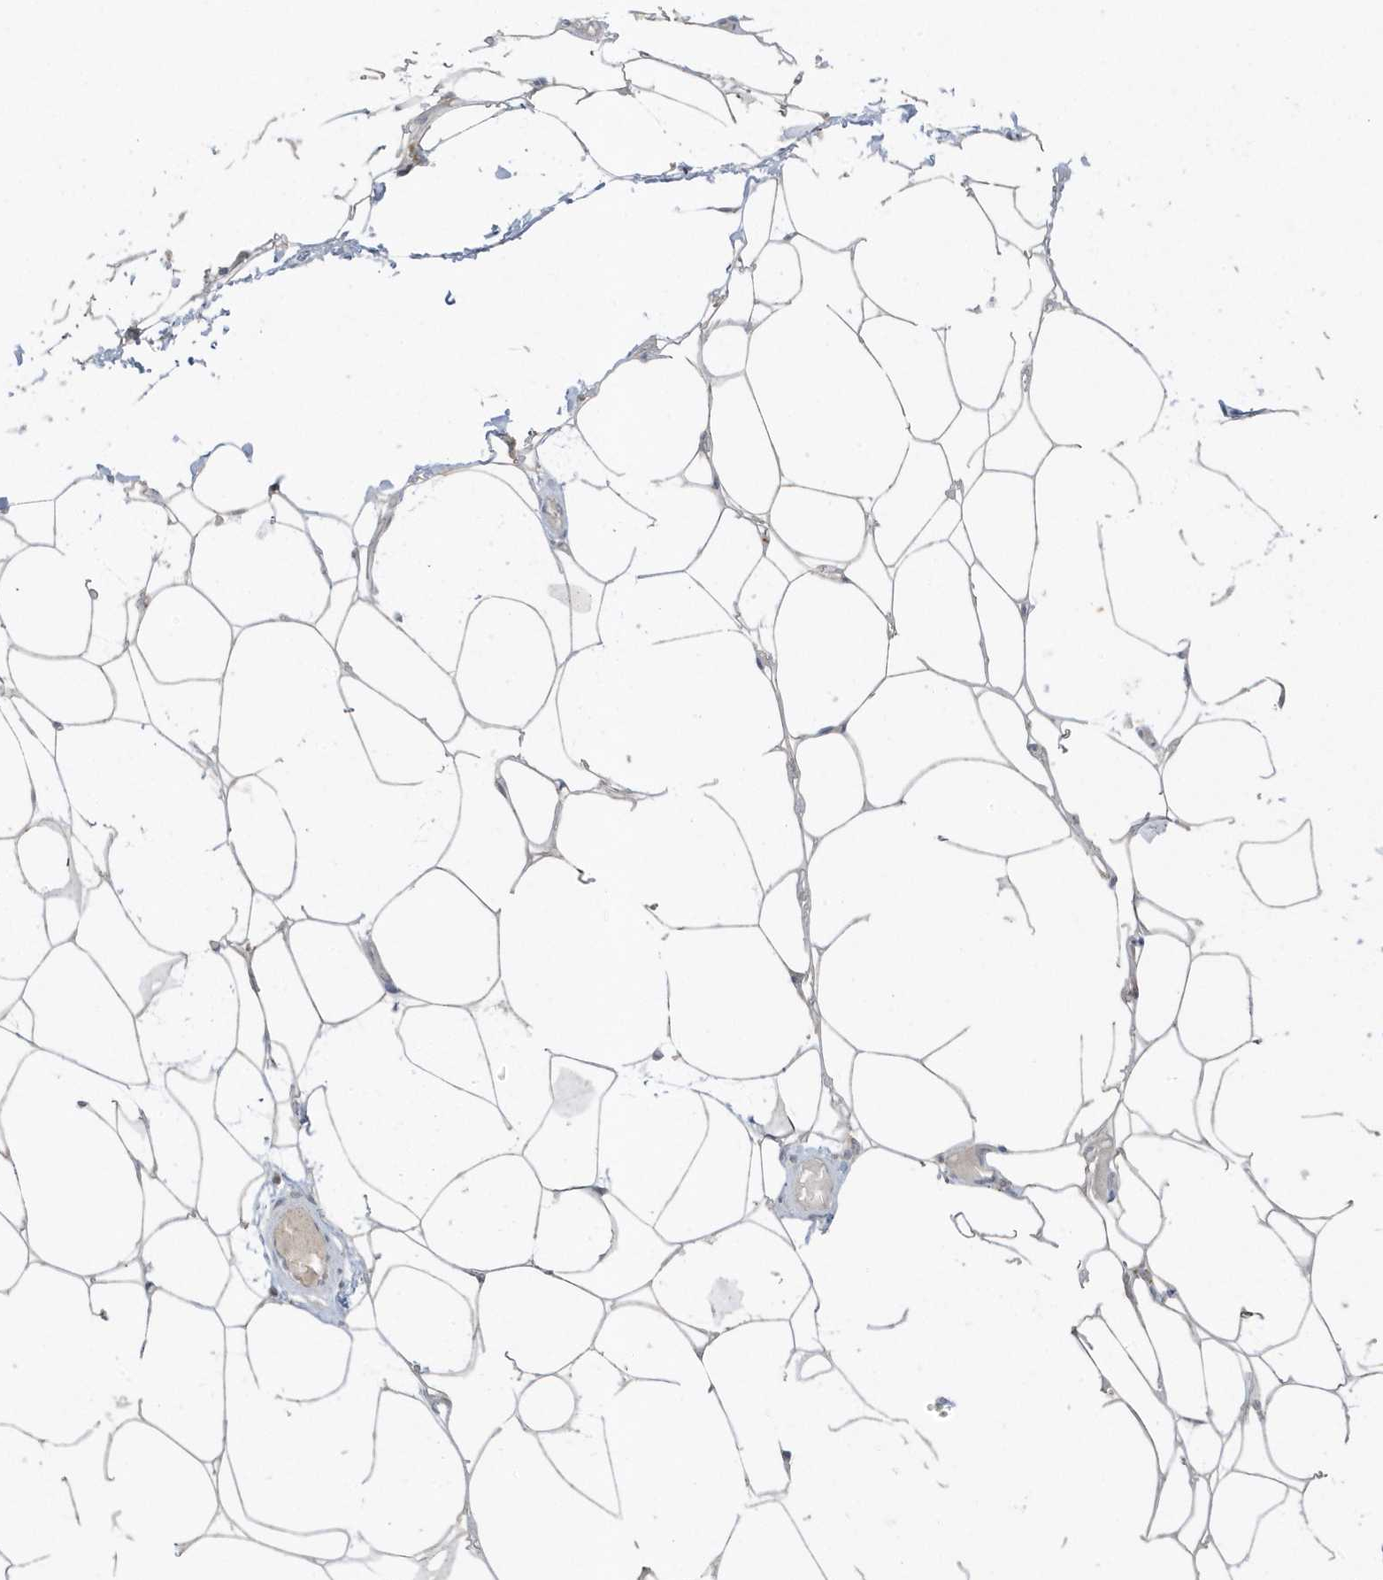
{"staining": {"intensity": "weak", "quantity": "<25%", "location": "cytoplasmic/membranous"}, "tissue": "adipose tissue", "cell_type": "Adipocytes", "image_type": "normal", "snomed": [{"axis": "morphology", "description": "Normal tissue, NOS"}, {"axis": "topography", "description": "Breast"}], "caption": "IHC photomicrograph of normal adipose tissue: adipose tissue stained with DAB (3,3'-diaminobenzidine) exhibits no significant protein positivity in adipocytes. (DAB IHC, high magnification).", "gene": "PARD3B", "patient": {"sex": "female", "age": 23}}